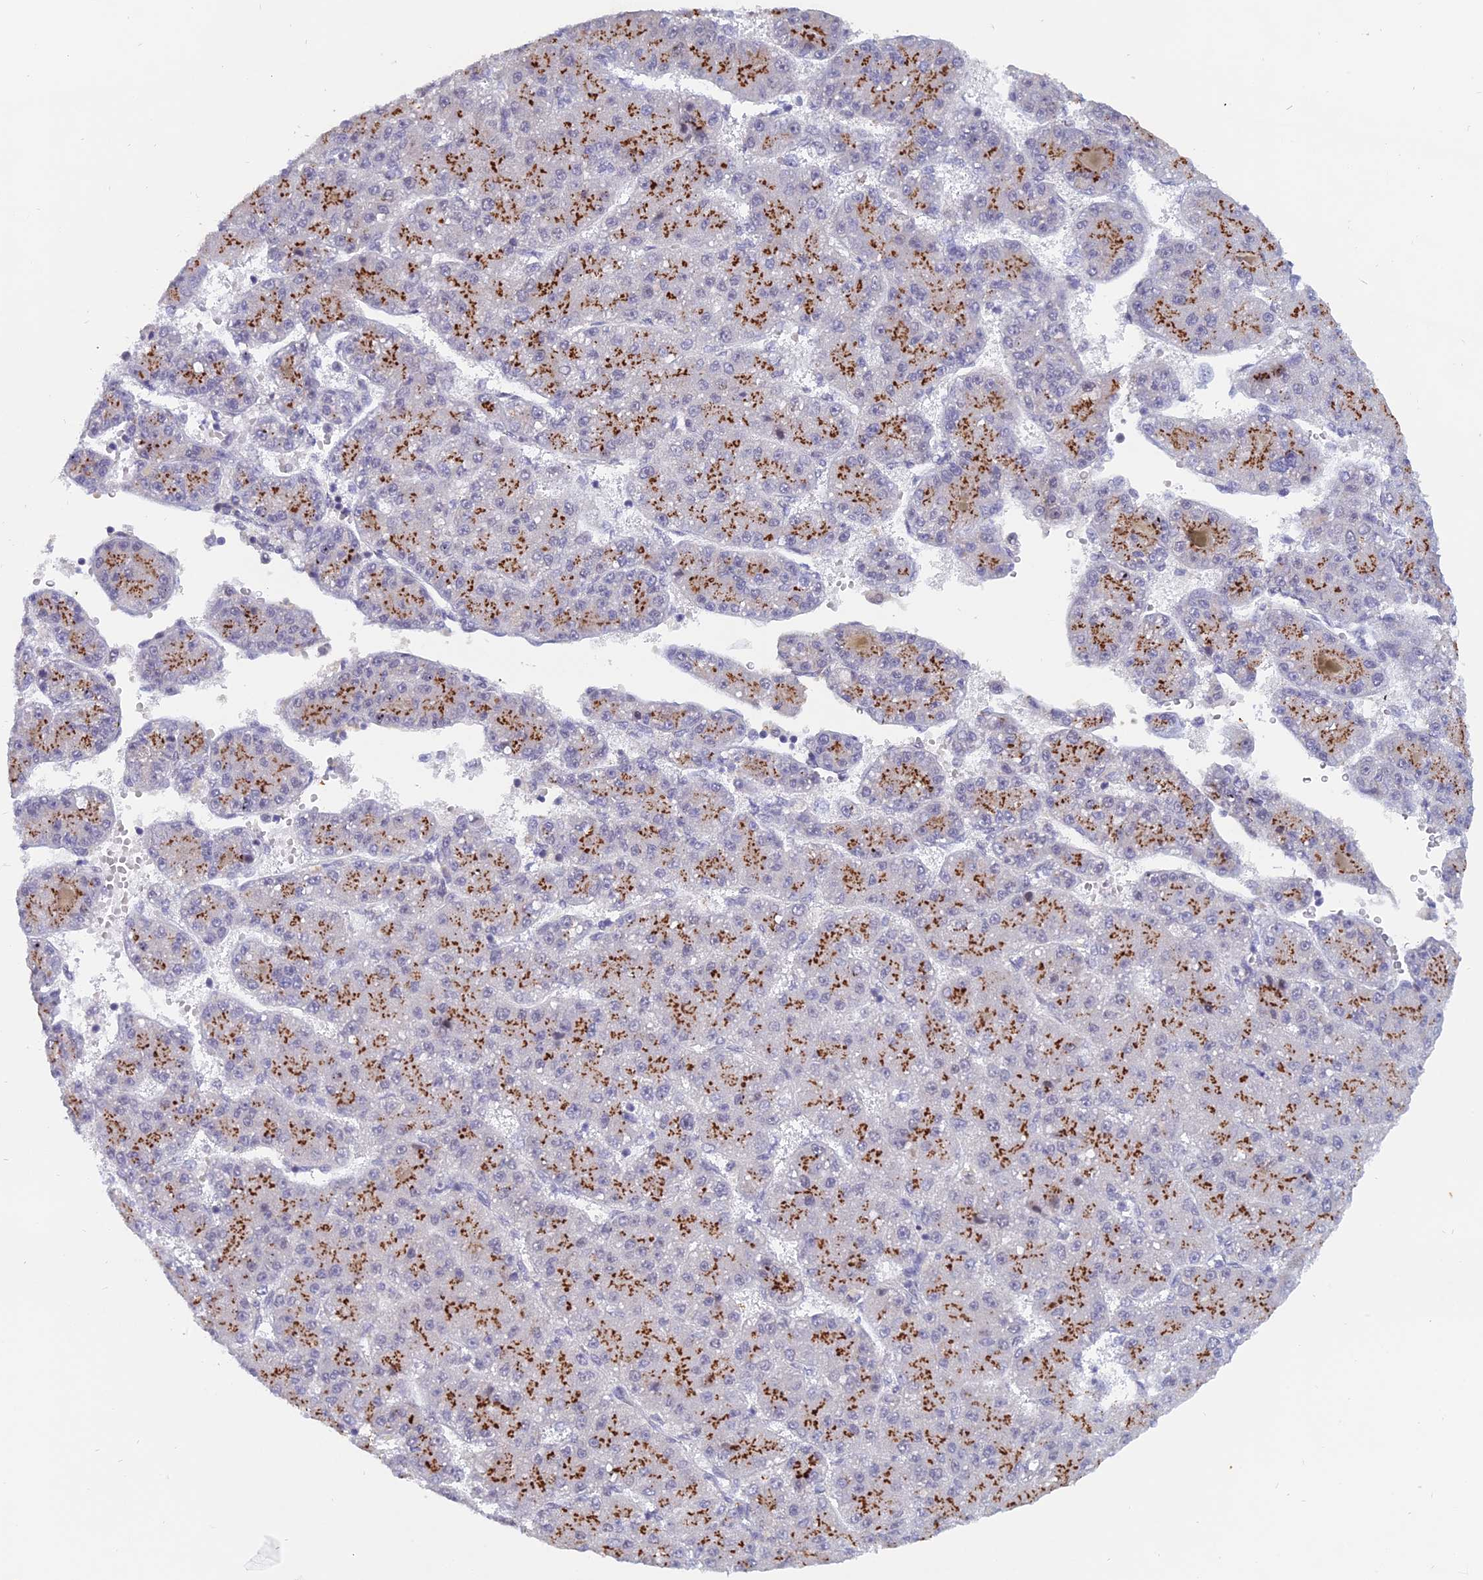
{"staining": {"intensity": "strong", "quantity": ">75%", "location": "cytoplasmic/membranous"}, "tissue": "liver cancer", "cell_type": "Tumor cells", "image_type": "cancer", "snomed": [{"axis": "morphology", "description": "Carcinoma, Hepatocellular, NOS"}, {"axis": "topography", "description": "Liver"}], "caption": "Immunohistochemical staining of human hepatocellular carcinoma (liver) exhibits high levels of strong cytoplasmic/membranous protein staining in about >75% of tumor cells. The protein of interest is stained brown, and the nuclei are stained in blue (DAB IHC with brightfield microscopy, high magnification).", "gene": "THOC3", "patient": {"sex": "male", "age": 67}}